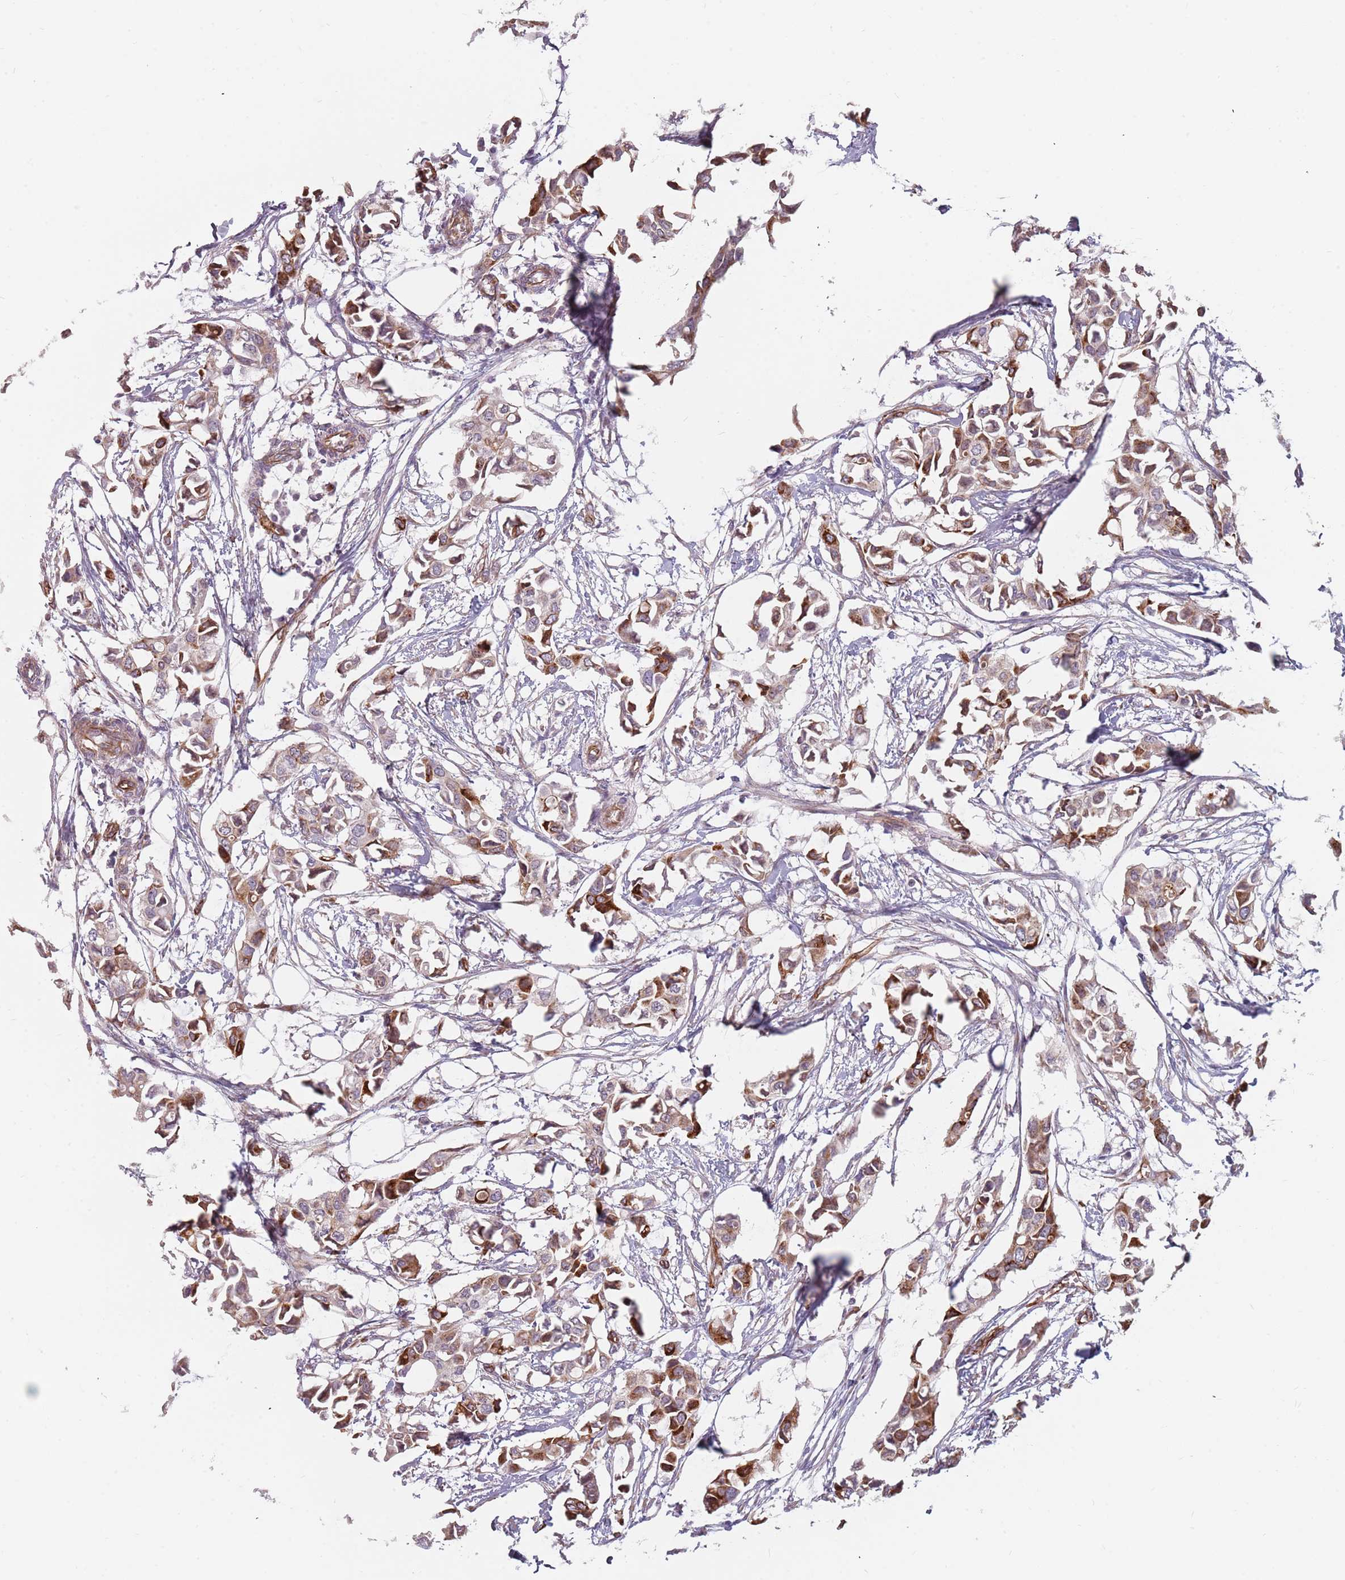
{"staining": {"intensity": "moderate", "quantity": ">75%", "location": "cytoplasmic/membranous"}, "tissue": "breast cancer", "cell_type": "Tumor cells", "image_type": "cancer", "snomed": [{"axis": "morphology", "description": "Duct carcinoma"}, {"axis": "topography", "description": "Breast"}], "caption": "Tumor cells display moderate cytoplasmic/membranous expression in about >75% of cells in breast cancer (intraductal carcinoma). The staining was performed using DAB to visualize the protein expression in brown, while the nuclei were stained in blue with hematoxylin (Magnification: 20x).", "gene": "GAS2L3", "patient": {"sex": "female", "age": 41}}